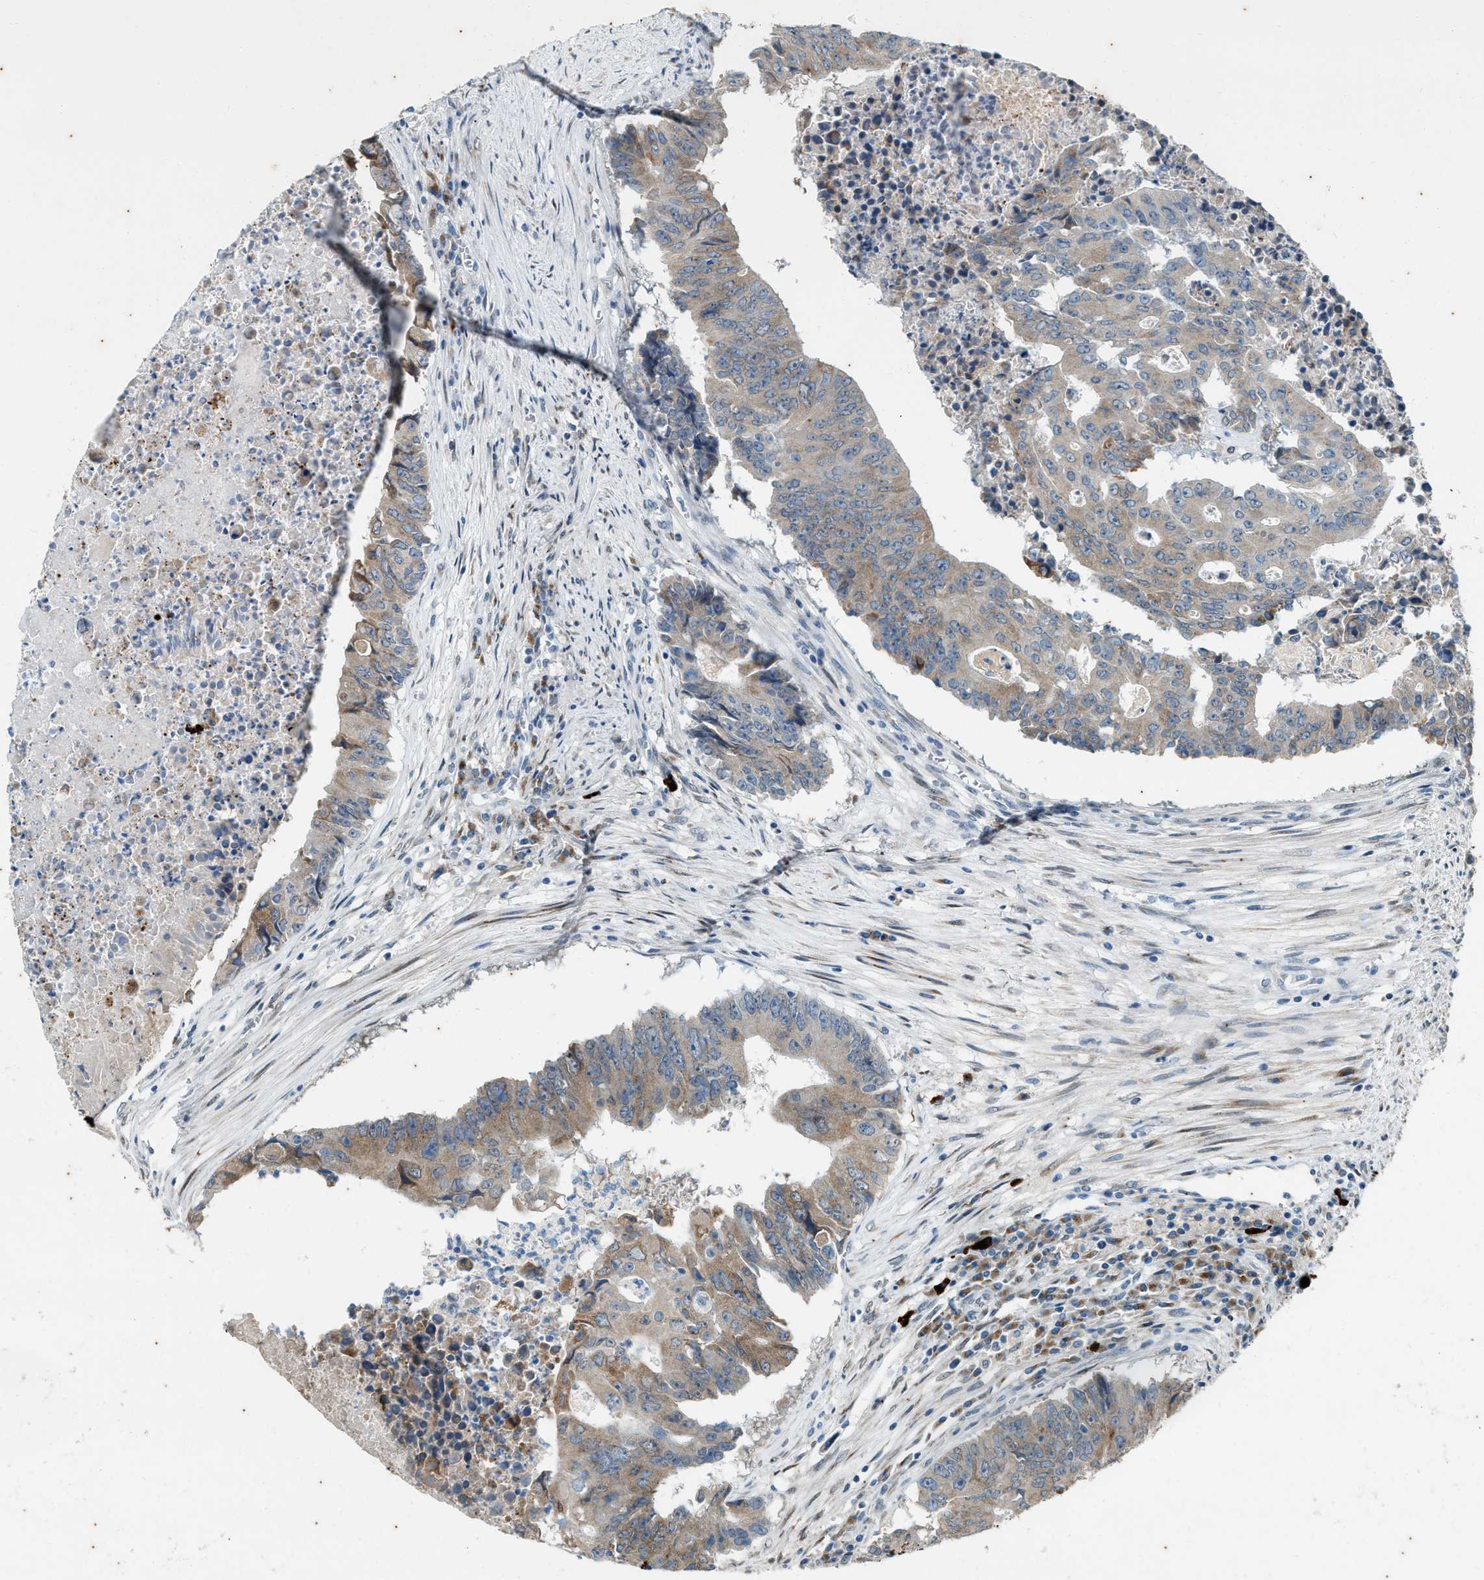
{"staining": {"intensity": "moderate", "quantity": "25%-75%", "location": "cytoplasmic/membranous"}, "tissue": "colorectal cancer", "cell_type": "Tumor cells", "image_type": "cancer", "snomed": [{"axis": "morphology", "description": "Adenocarcinoma, NOS"}, {"axis": "topography", "description": "Colon"}], "caption": "Moderate cytoplasmic/membranous protein positivity is seen in approximately 25%-75% of tumor cells in colorectal adenocarcinoma.", "gene": "CHPF2", "patient": {"sex": "male", "age": 87}}